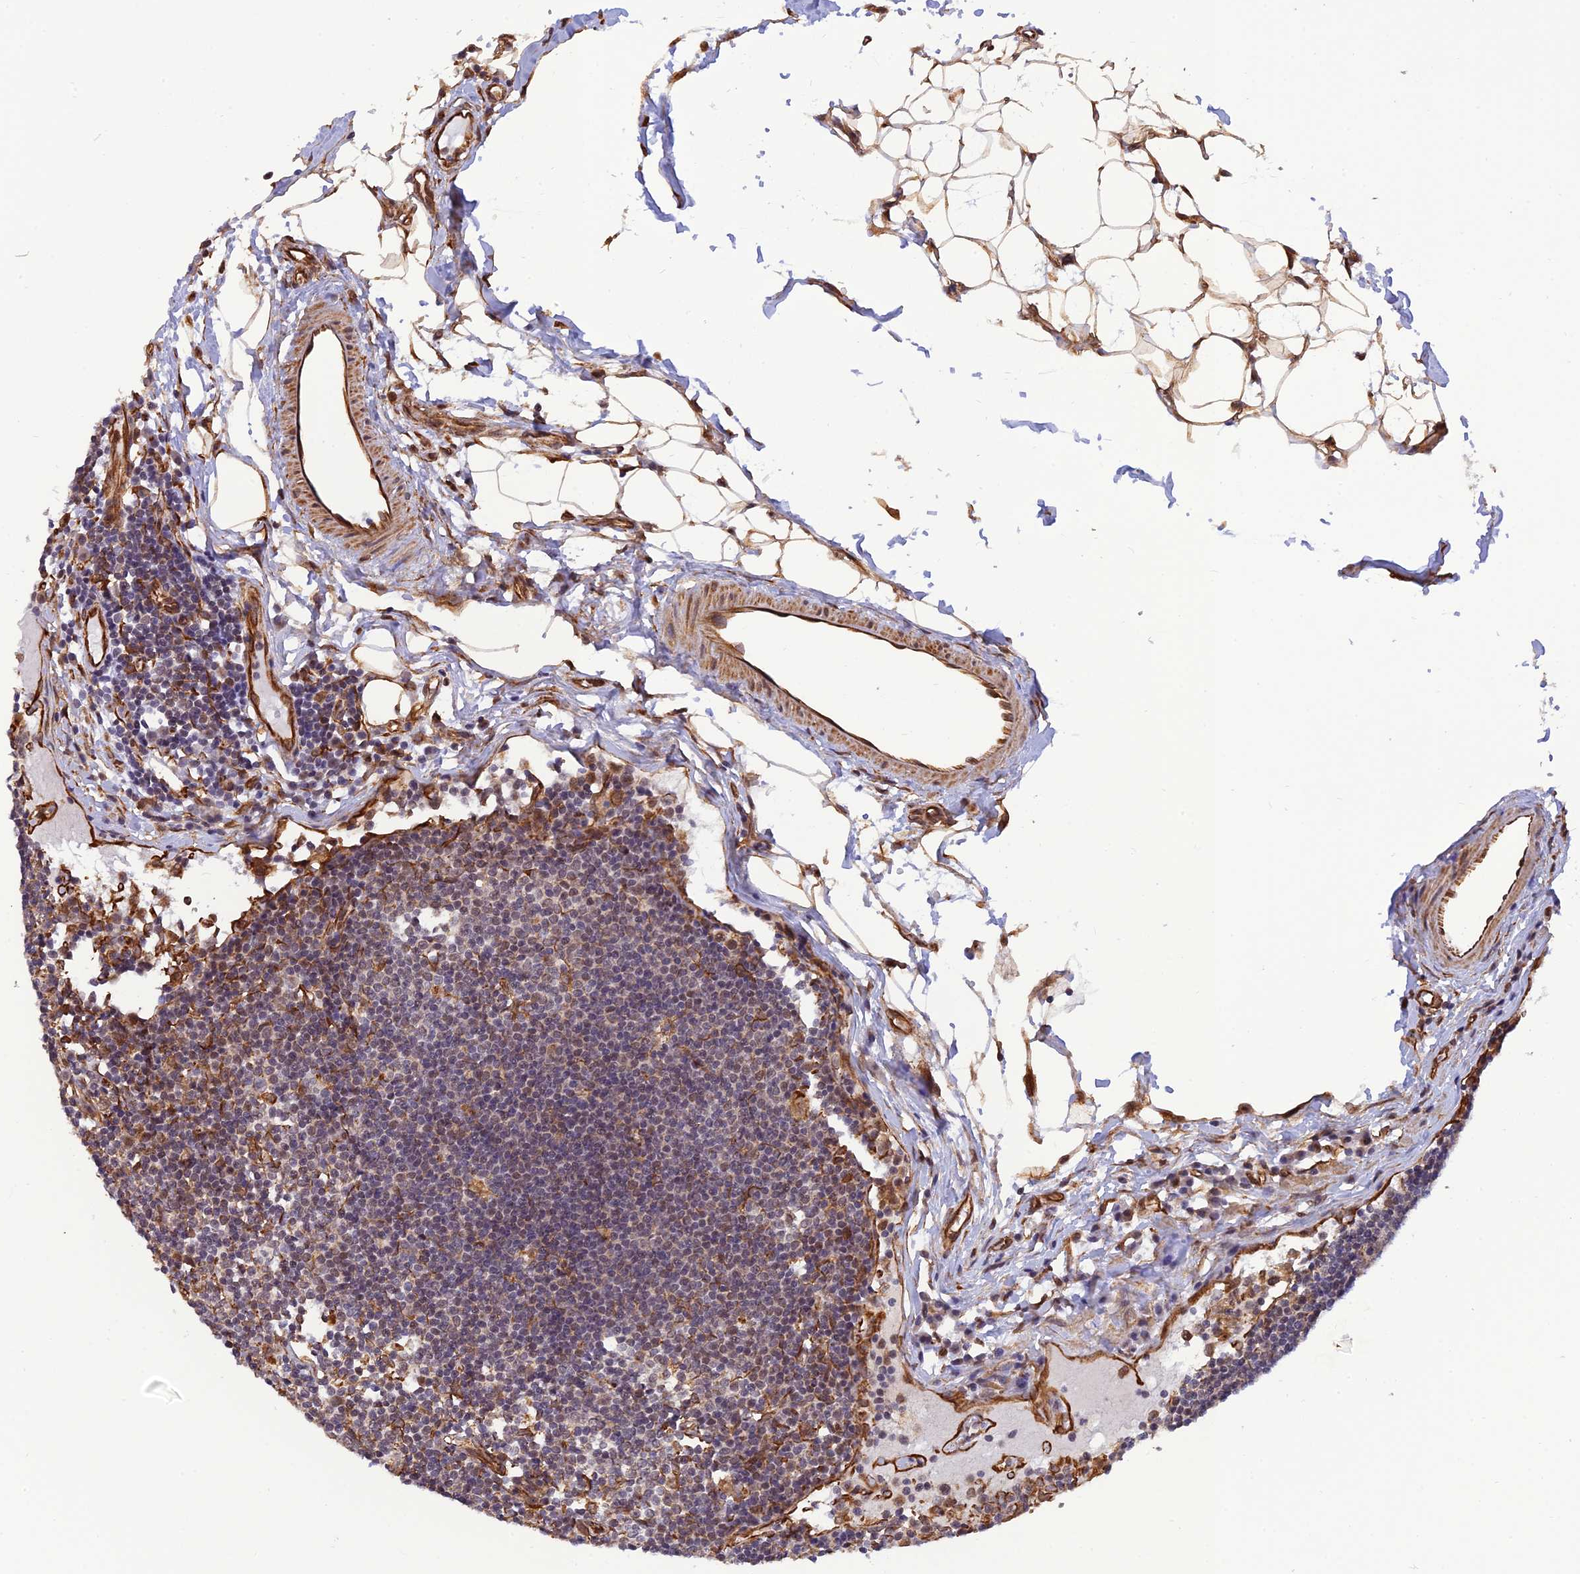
{"staining": {"intensity": "moderate", "quantity": "<25%", "location": "cytoplasmic/membranous"}, "tissue": "lymph node", "cell_type": "Germinal center cells", "image_type": "normal", "snomed": [{"axis": "morphology", "description": "Normal tissue, NOS"}, {"axis": "topography", "description": "Lymph node"}], "caption": "High-power microscopy captured an immunohistochemistry image of unremarkable lymph node, revealing moderate cytoplasmic/membranous staining in approximately <25% of germinal center cells. Nuclei are stained in blue.", "gene": "PAGR1", "patient": {"sex": "female", "age": 55}}